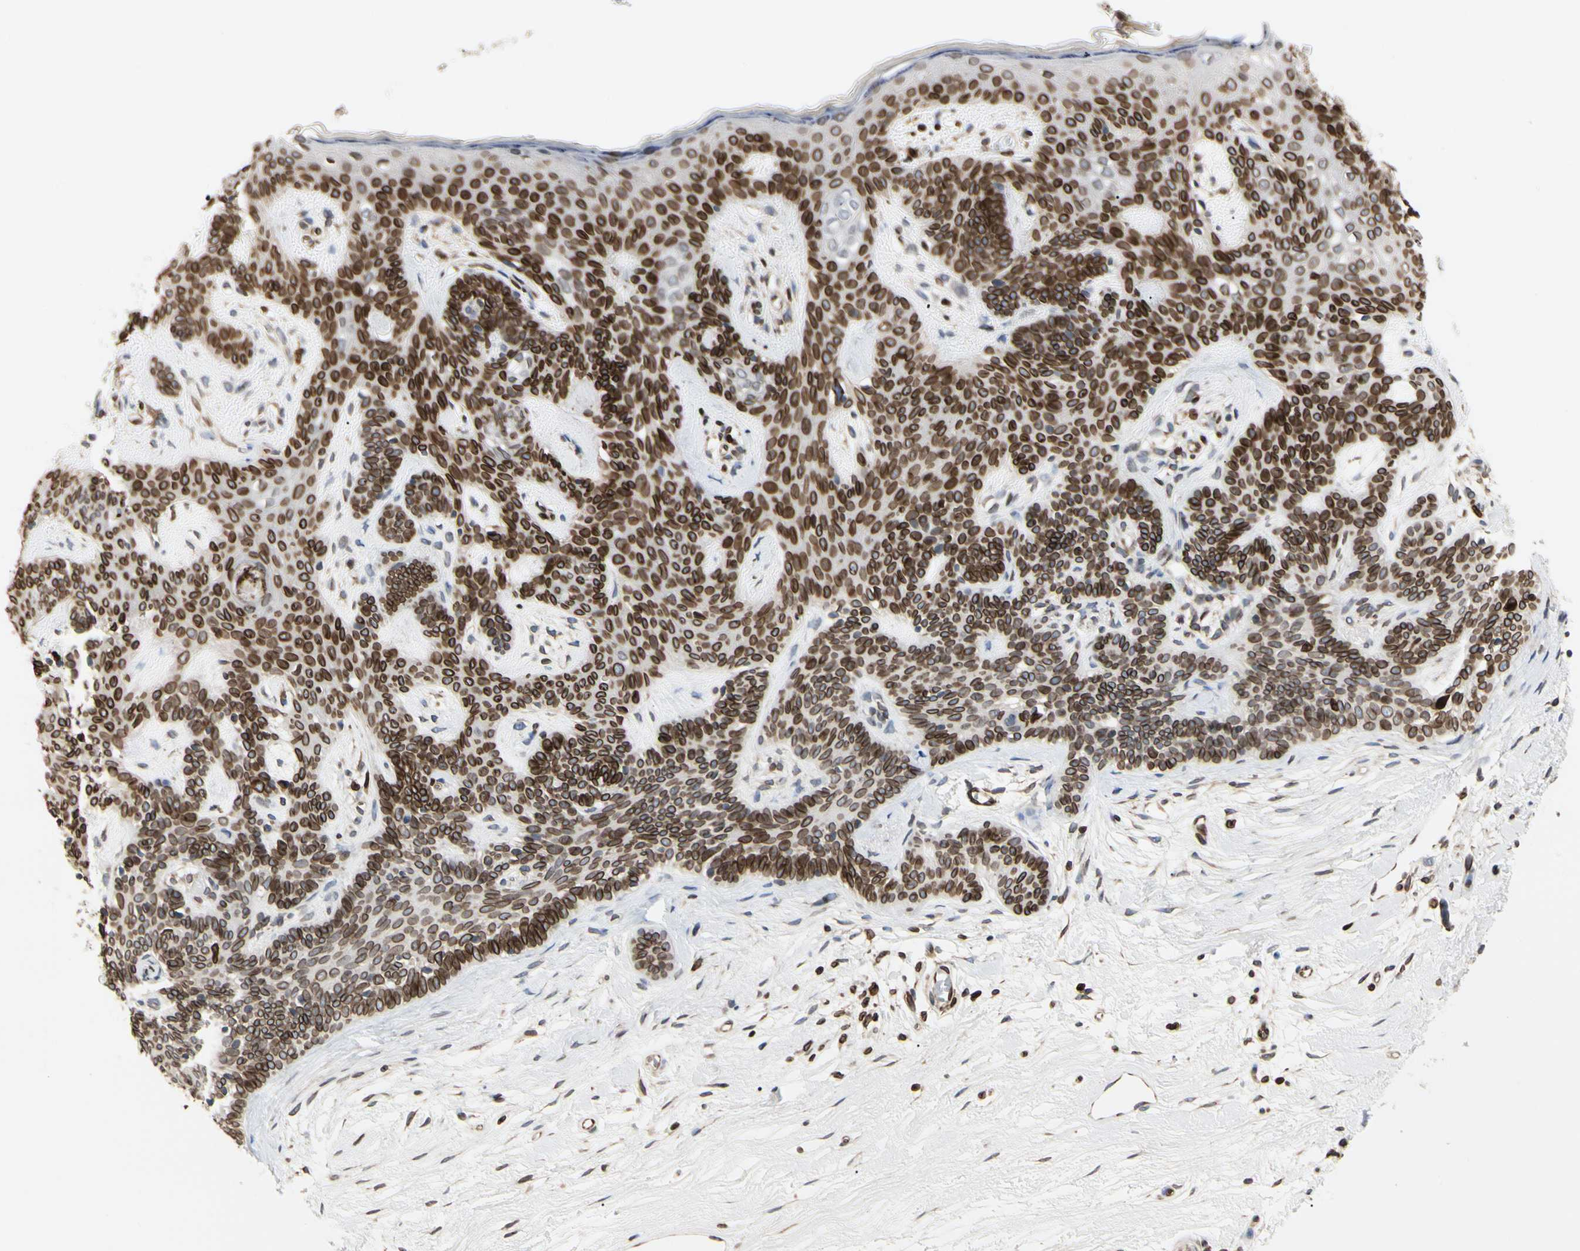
{"staining": {"intensity": "strong", "quantity": ">75%", "location": "cytoplasmic/membranous,nuclear"}, "tissue": "skin cancer", "cell_type": "Tumor cells", "image_type": "cancer", "snomed": [{"axis": "morphology", "description": "Developmental malformation"}, {"axis": "morphology", "description": "Basal cell carcinoma"}, {"axis": "topography", "description": "Skin"}], "caption": "Immunohistochemistry (IHC) photomicrograph of human skin cancer stained for a protein (brown), which shows high levels of strong cytoplasmic/membranous and nuclear positivity in about >75% of tumor cells.", "gene": "TMPO", "patient": {"sex": "female", "age": 62}}